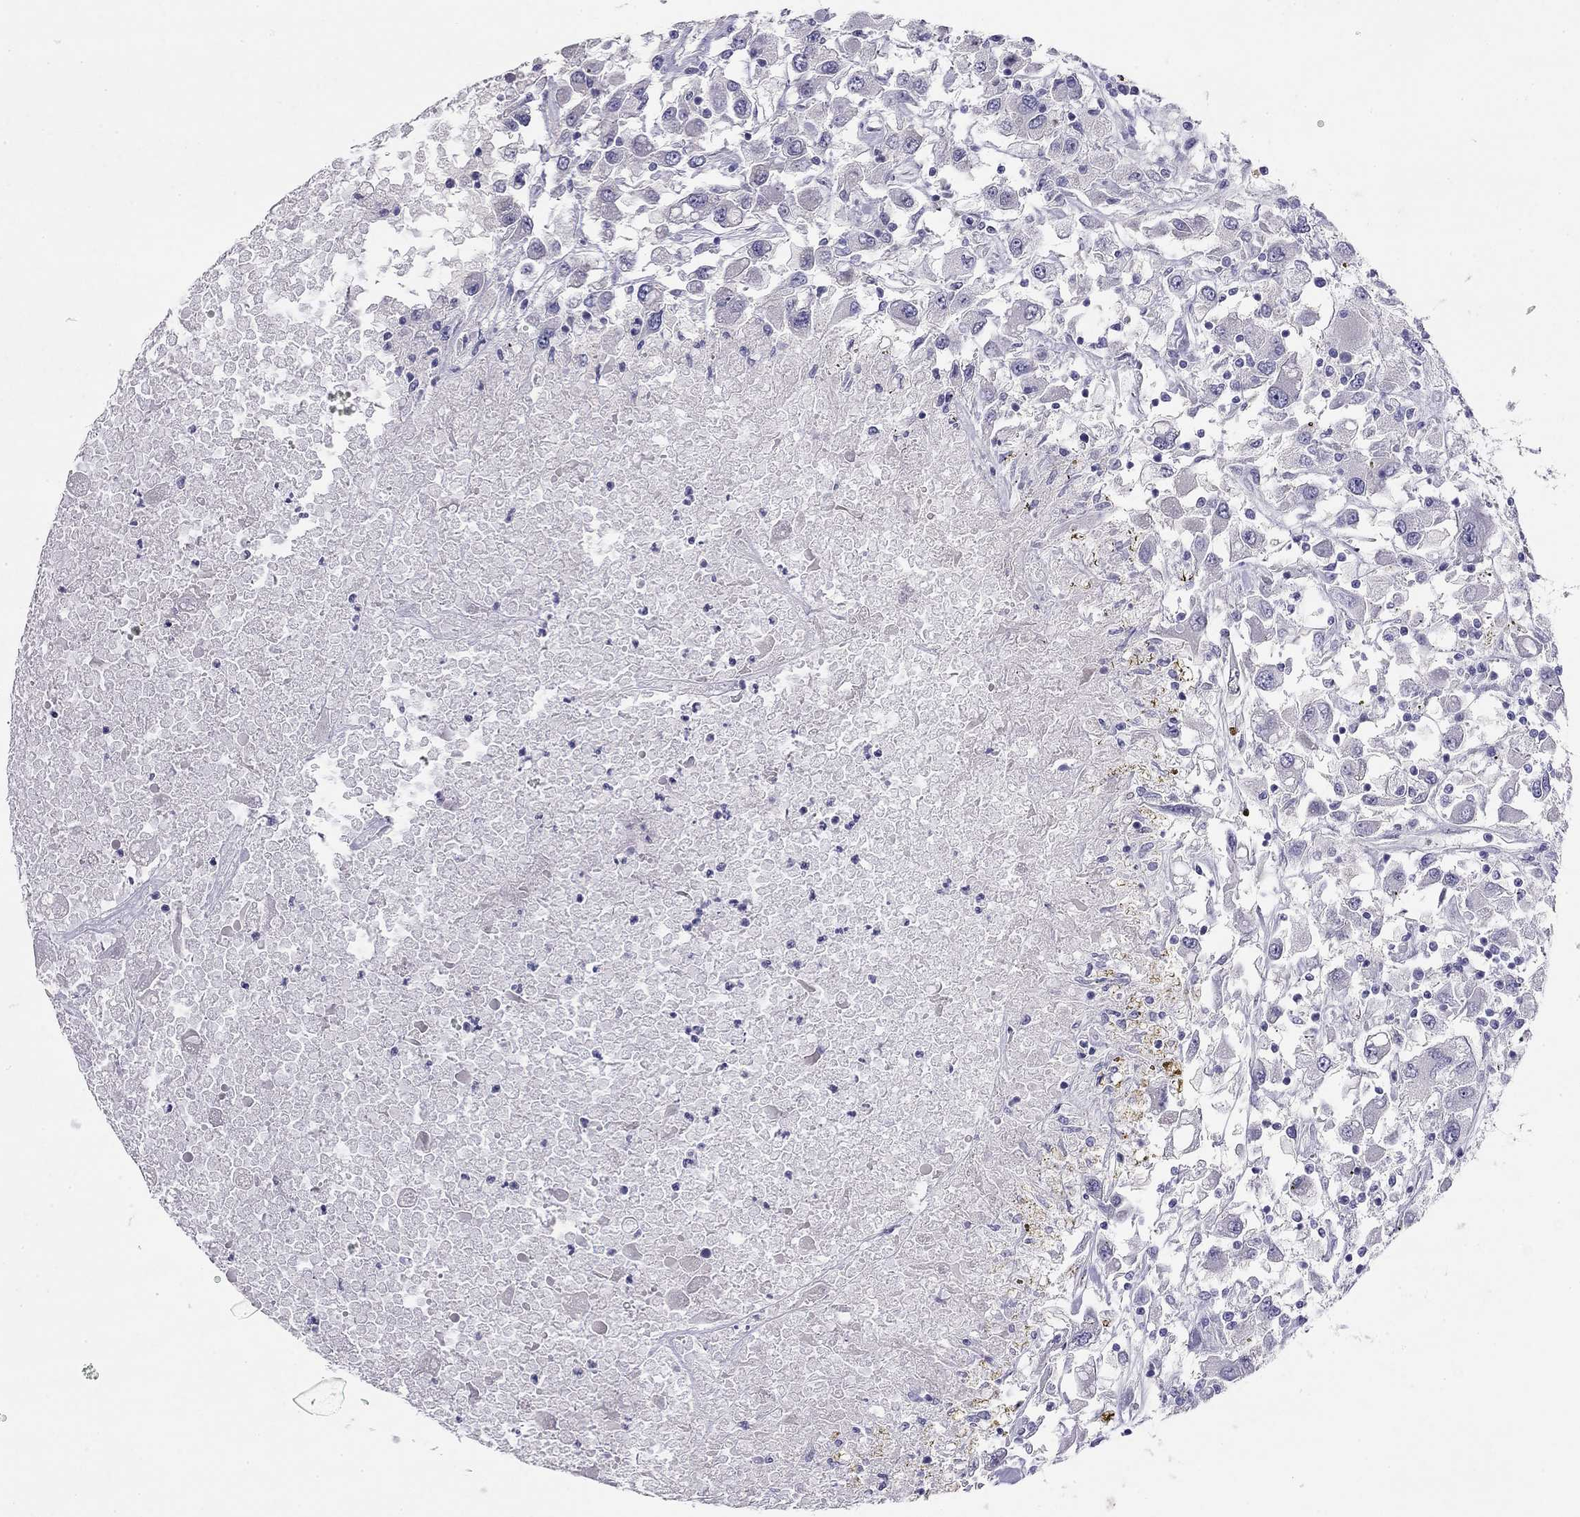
{"staining": {"intensity": "negative", "quantity": "none", "location": "none"}, "tissue": "renal cancer", "cell_type": "Tumor cells", "image_type": "cancer", "snomed": [{"axis": "morphology", "description": "Adenocarcinoma, NOS"}, {"axis": "topography", "description": "Kidney"}], "caption": "A high-resolution photomicrograph shows immunohistochemistry staining of renal cancer (adenocarcinoma), which exhibits no significant staining in tumor cells.", "gene": "RTL1", "patient": {"sex": "female", "age": 67}}